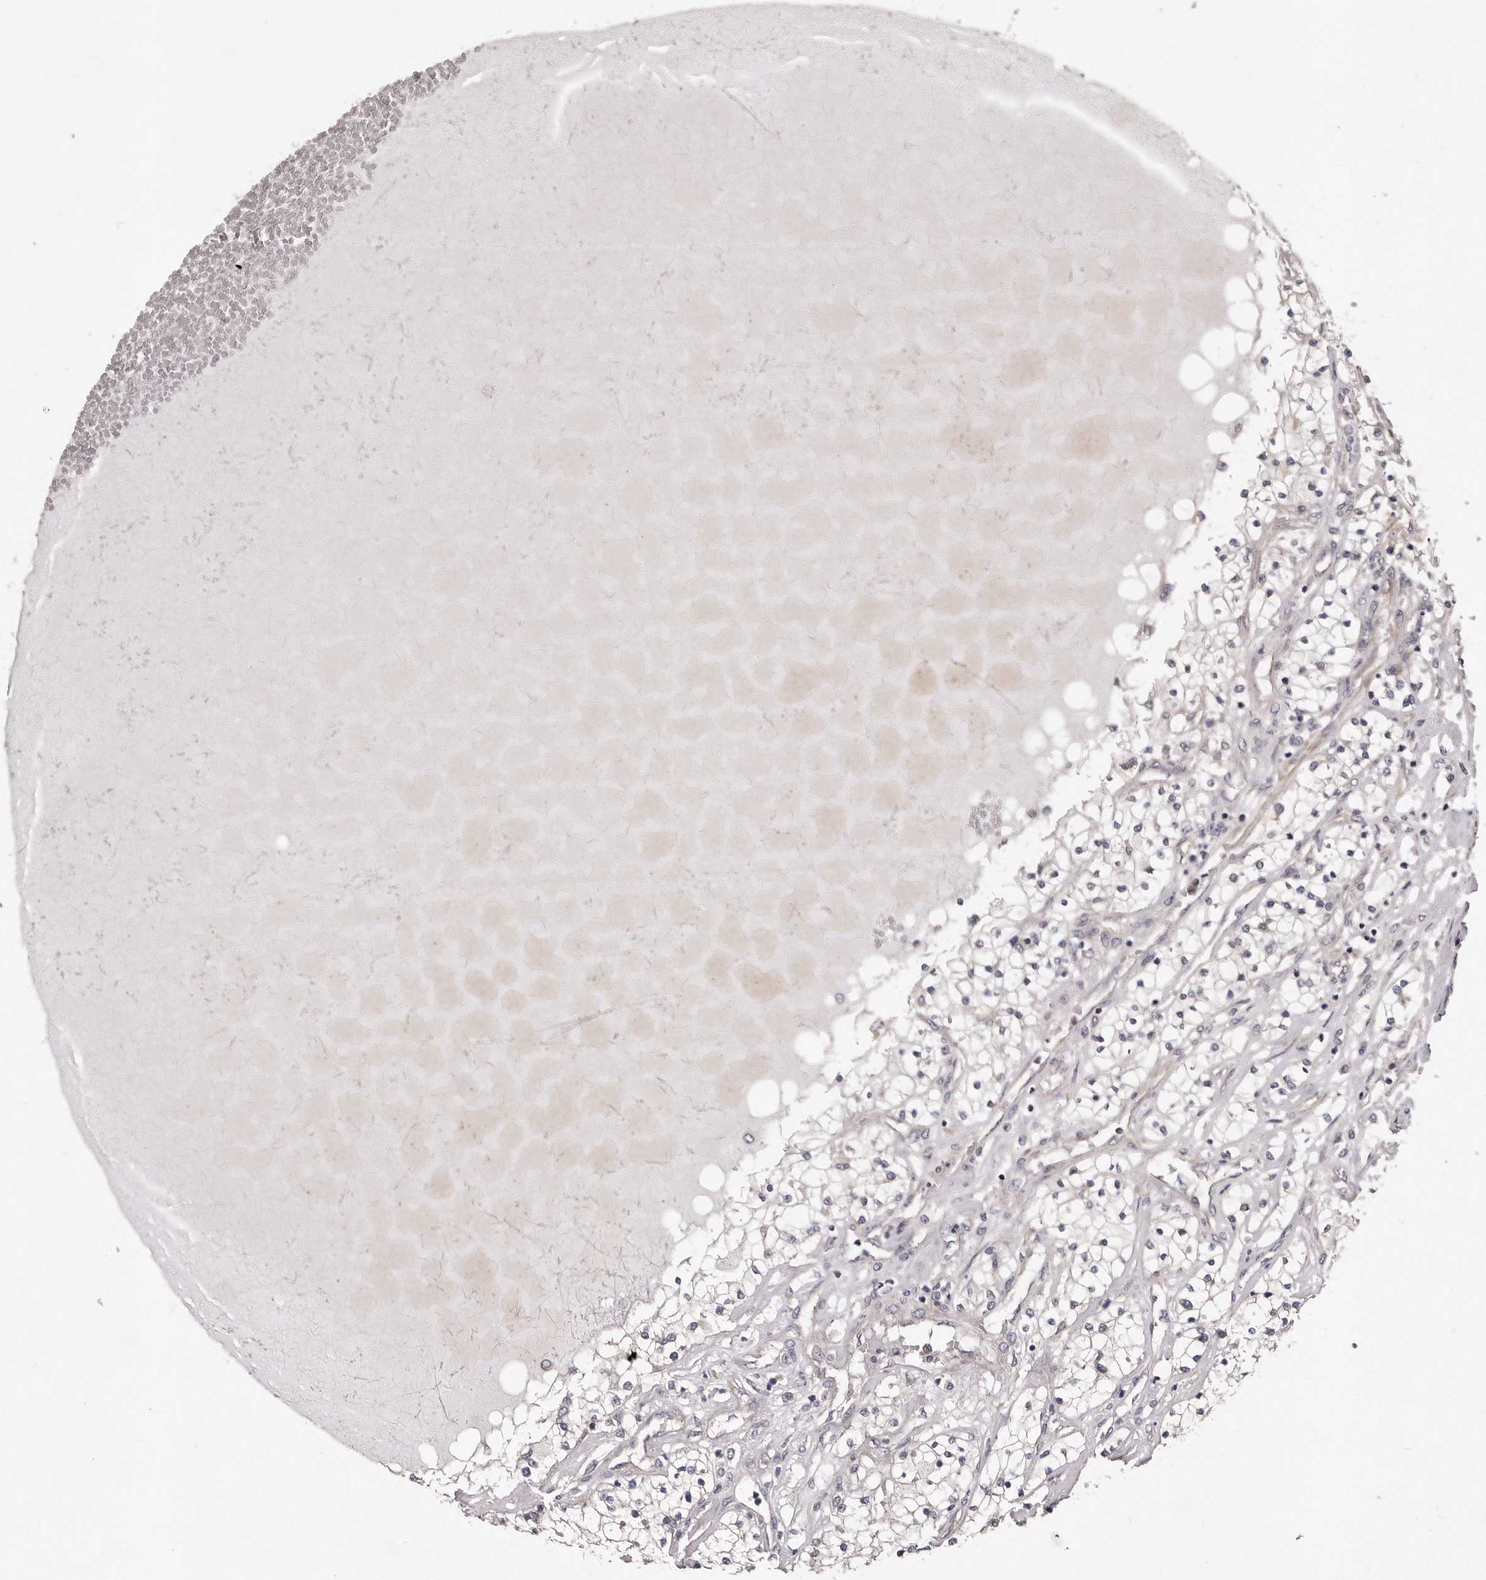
{"staining": {"intensity": "negative", "quantity": "none", "location": "none"}, "tissue": "renal cancer", "cell_type": "Tumor cells", "image_type": "cancer", "snomed": [{"axis": "morphology", "description": "Normal tissue, NOS"}, {"axis": "morphology", "description": "Adenocarcinoma, NOS"}, {"axis": "topography", "description": "Kidney"}], "caption": "Micrograph shows no protein positivity in tumor cells of renal adenocarcinoma tissue.", "gene": "ARMCX1", "patient": {"sex": "male", "age": 68}}